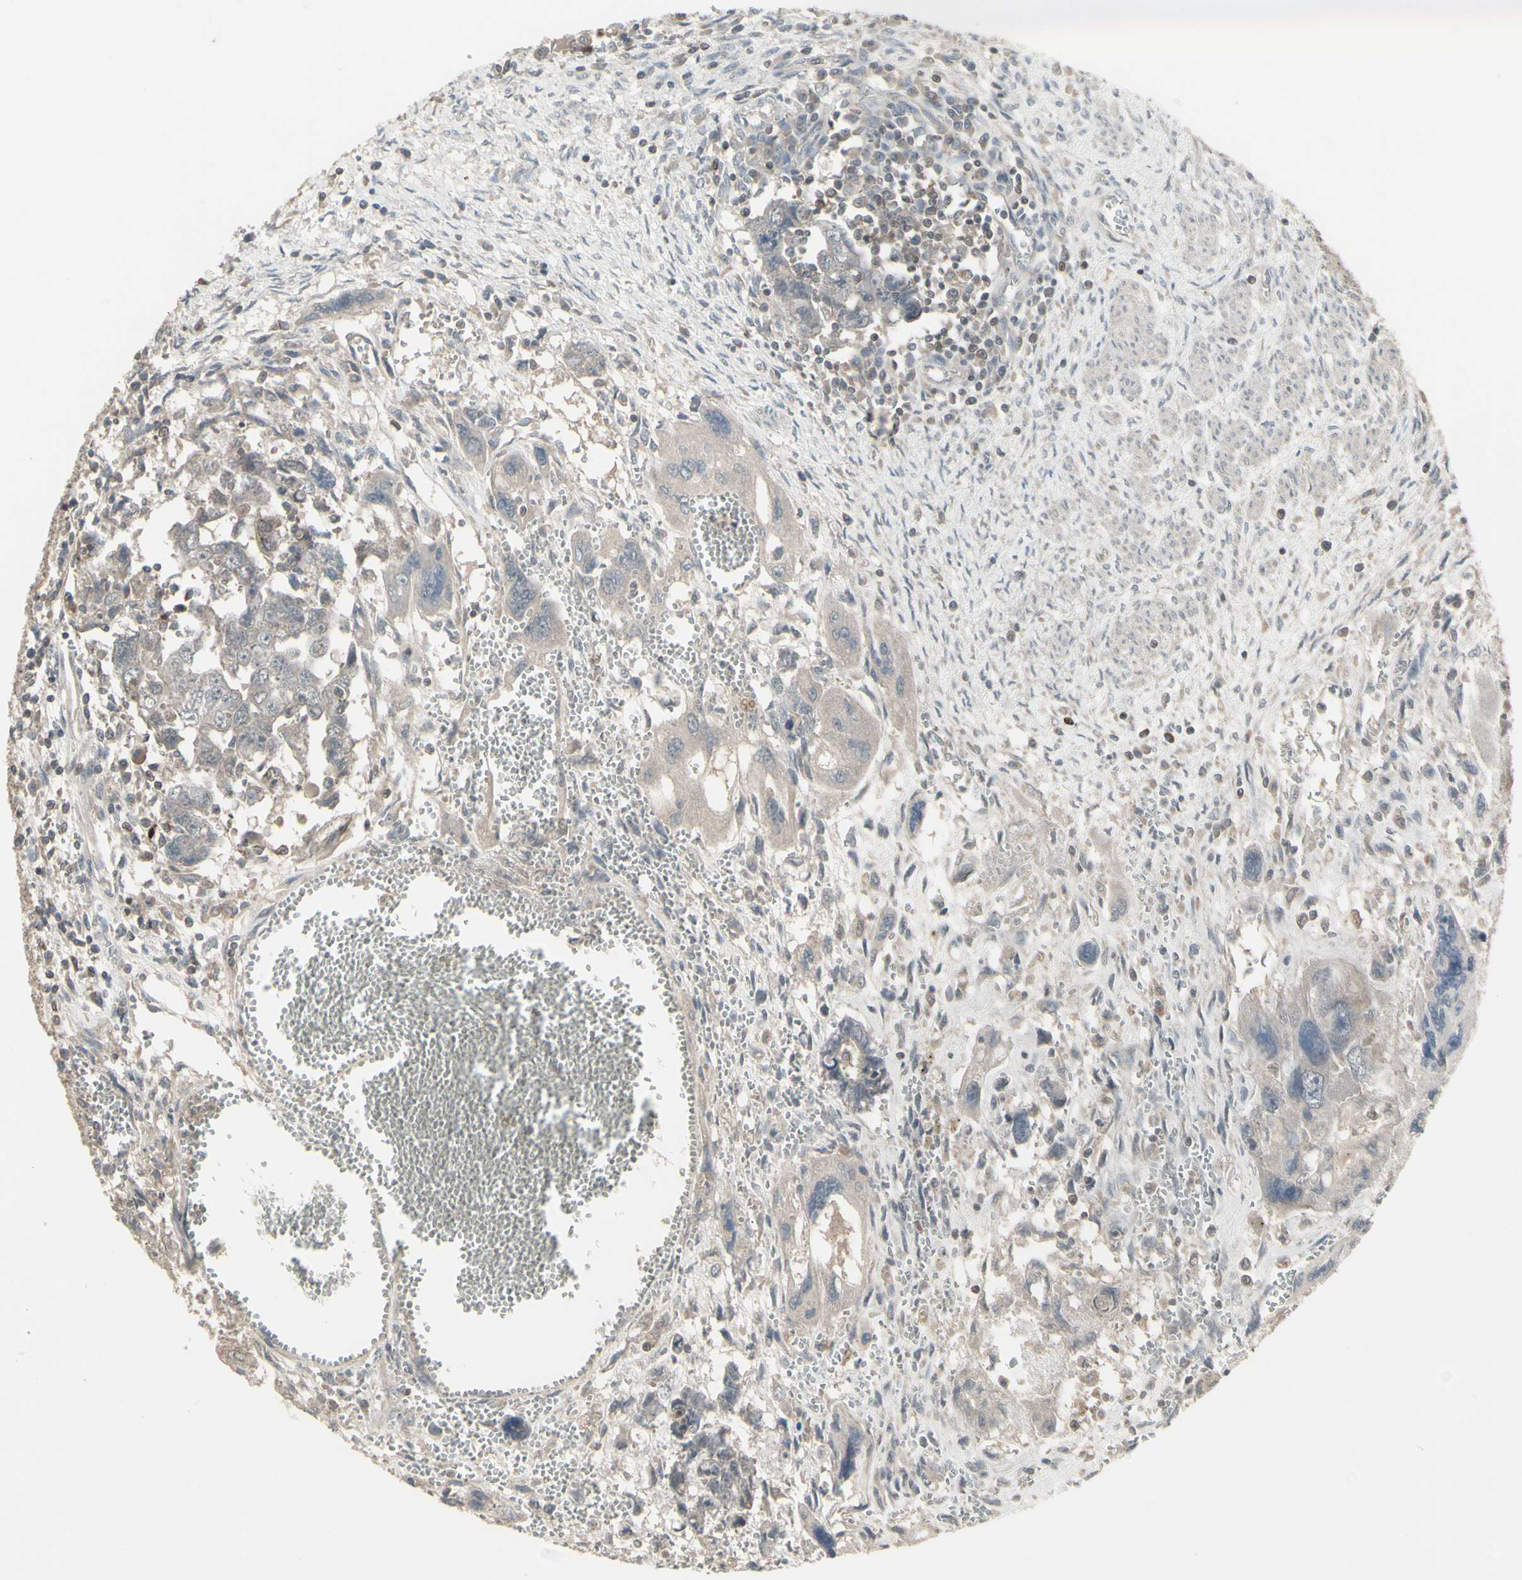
{"staining": {"intensity": "weak", "quantity": "25%-75%", "location": "cytoplasmic/membranous,nuclear"}, "tissue": "testis cancer", "cell_type": "Tumor cells", "image_type": "cancer", "snomed": [{"axis": "morphology", "description": "Carcinoma, Embryonal, NOS"}, {"axis": "topography", "description": "Testis"}], "caption": "Tumor cells display low levels of weak cytoplasmic/membranous and nuclear expression in approximately 25%-75% of cells in human testis cancer. Using DAB (3,3'-diaminobenzidine) (brown) and hematoxylin (blue) stains, captured at high magnification using brightfield microscopy.", "gene": "CSK", "patient": {"sex": "male", "age": 28}}